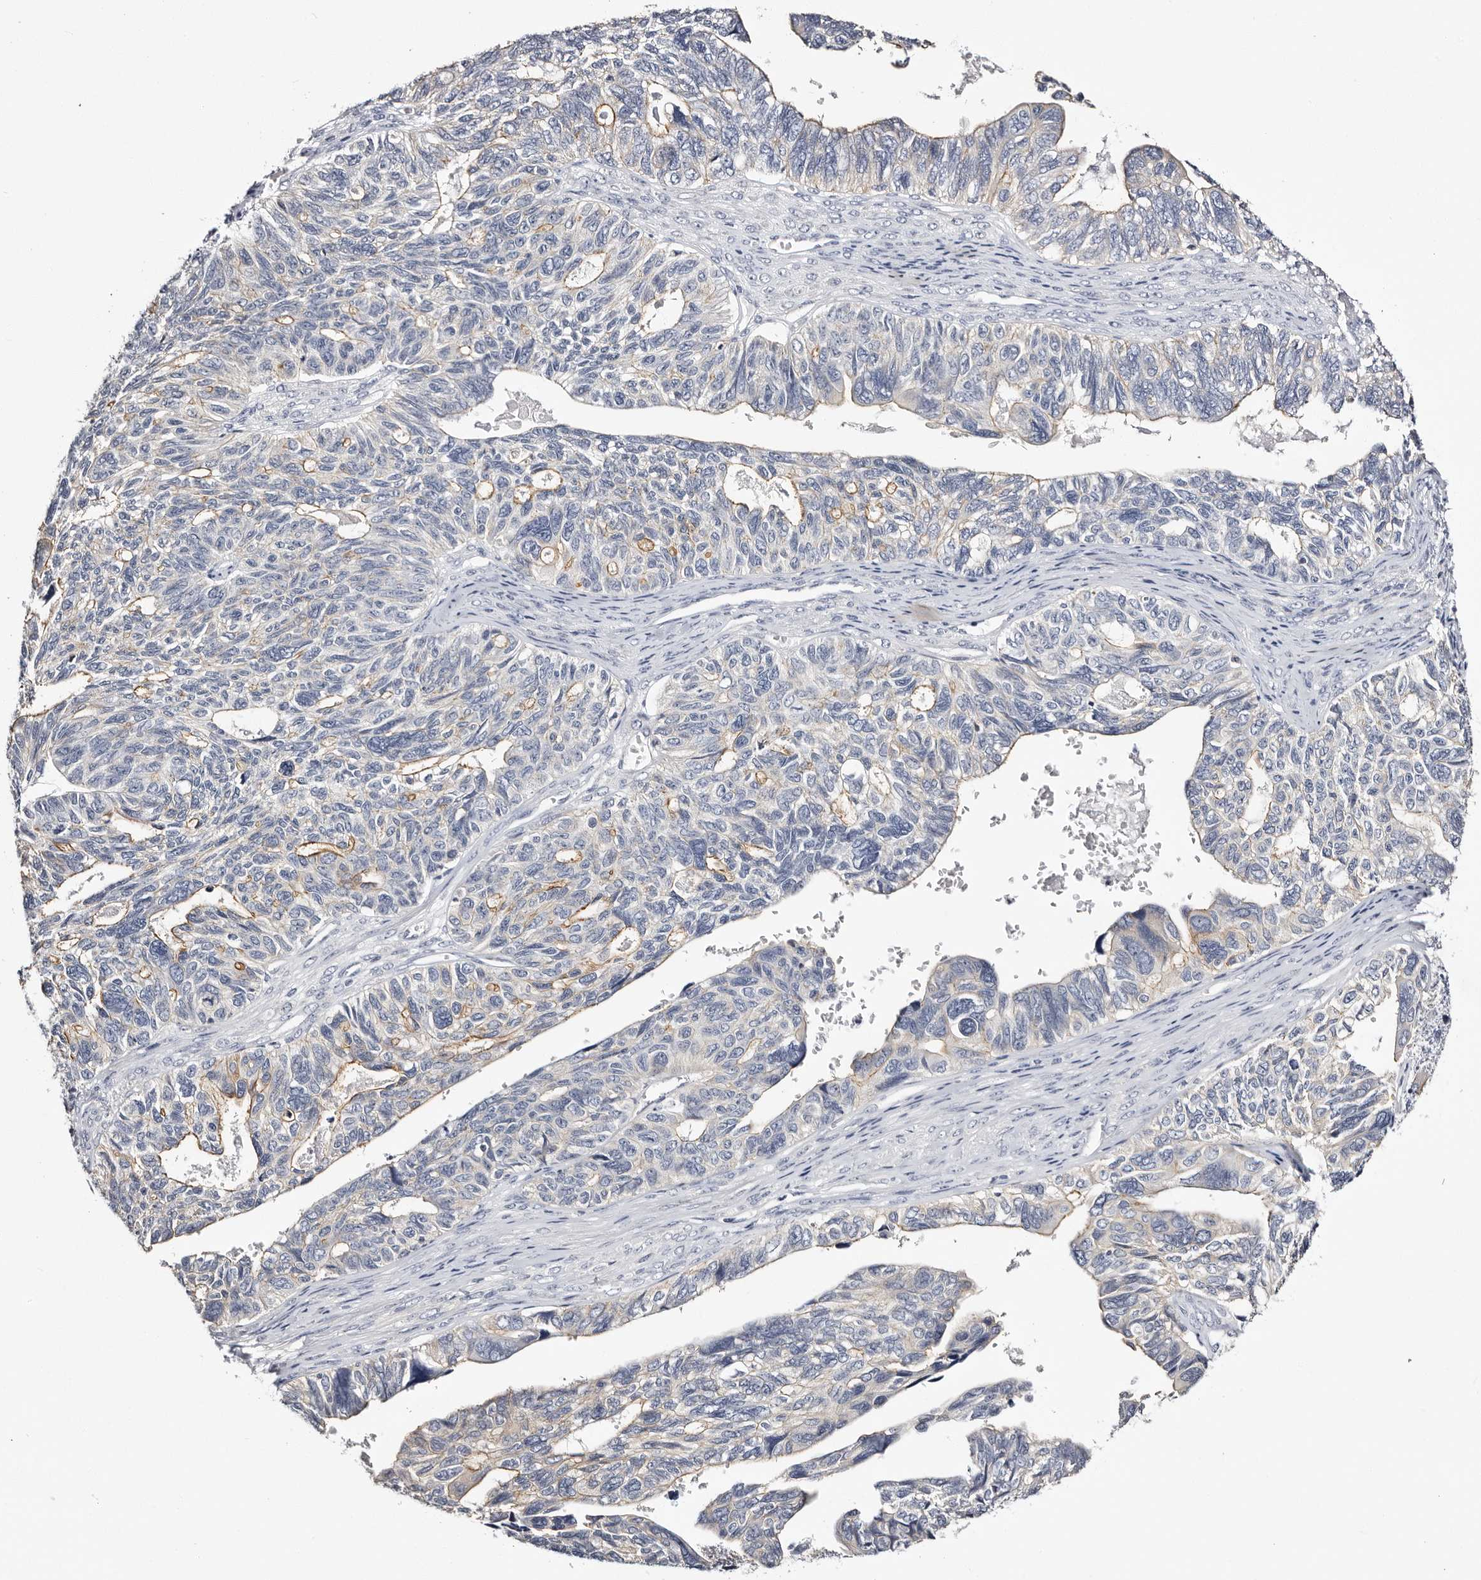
{"staining": {"intensity": "weak", "quantity": "25%-75%", "location": "cytoplasmic/membranous"}, "tissue": "ovarian cancer", "cell_type": "Tumor cells", "image_type": "cancer", "snomed": [{"axis": "morphology", "description": "Cystadenocarcinoma, serous, NOS"}, {"axis": "topography", "description": "Ovary"}], "caption": "Protein expression analysis of ovarian cancer (serous cystadenocarcinoma) shows weak cytoplasmic/membranous expression in about 25%-75% of tumor cells.", "gene": "ROM1", "patient": {"sex": "female", "age": 79}}